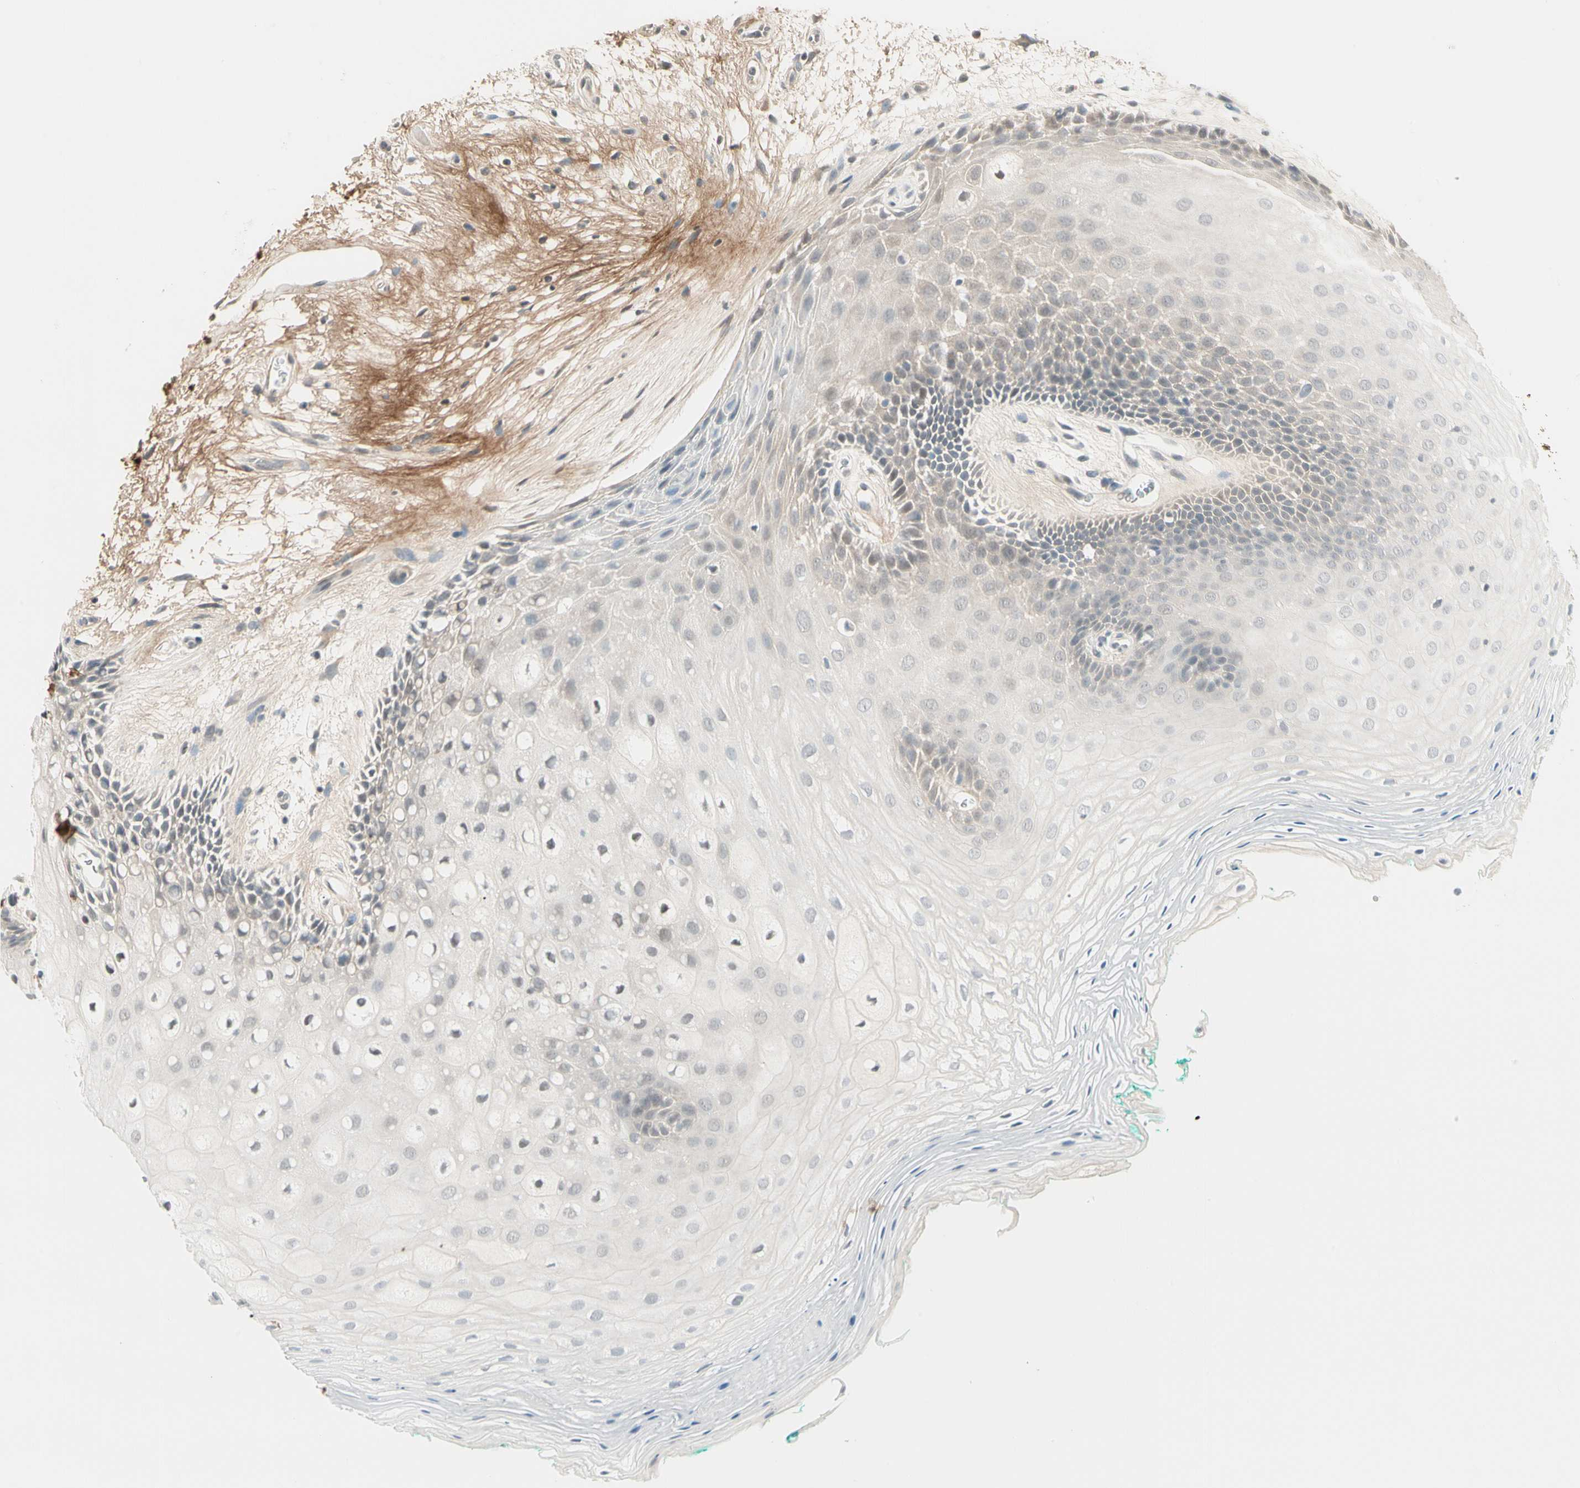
{"staining": {"intensity": "weak", "quantity": "<25%", "location": "cytoplasmic/membranous"}, "tissue": "oral mucosa", "cell_type": "Squamous epithelial cells", "image_type": "normal", "snomed": [{"axis": "morphology", "description": "Normal tissue, NOS"}, {"axis": "topography", "description": "Skeletal muscle"}, {"axis": "topography", "description": "Oral tissue"}, {"axis": "topography", "description": "Peripheral nerve tissue"}], "caption": "IHC photomicrograph of benign human oral mucosa stained for a protein (brown), which shows no expression in squamous epithelial cells. (Stains: DAB (3,3'-diaminobenzidine) IHC with hematoxylin counter stain, Microscopy: brightfield microscopy at high magnification).", "gene": "ASPN", "patient": {"sex": "female", "age": 84}}